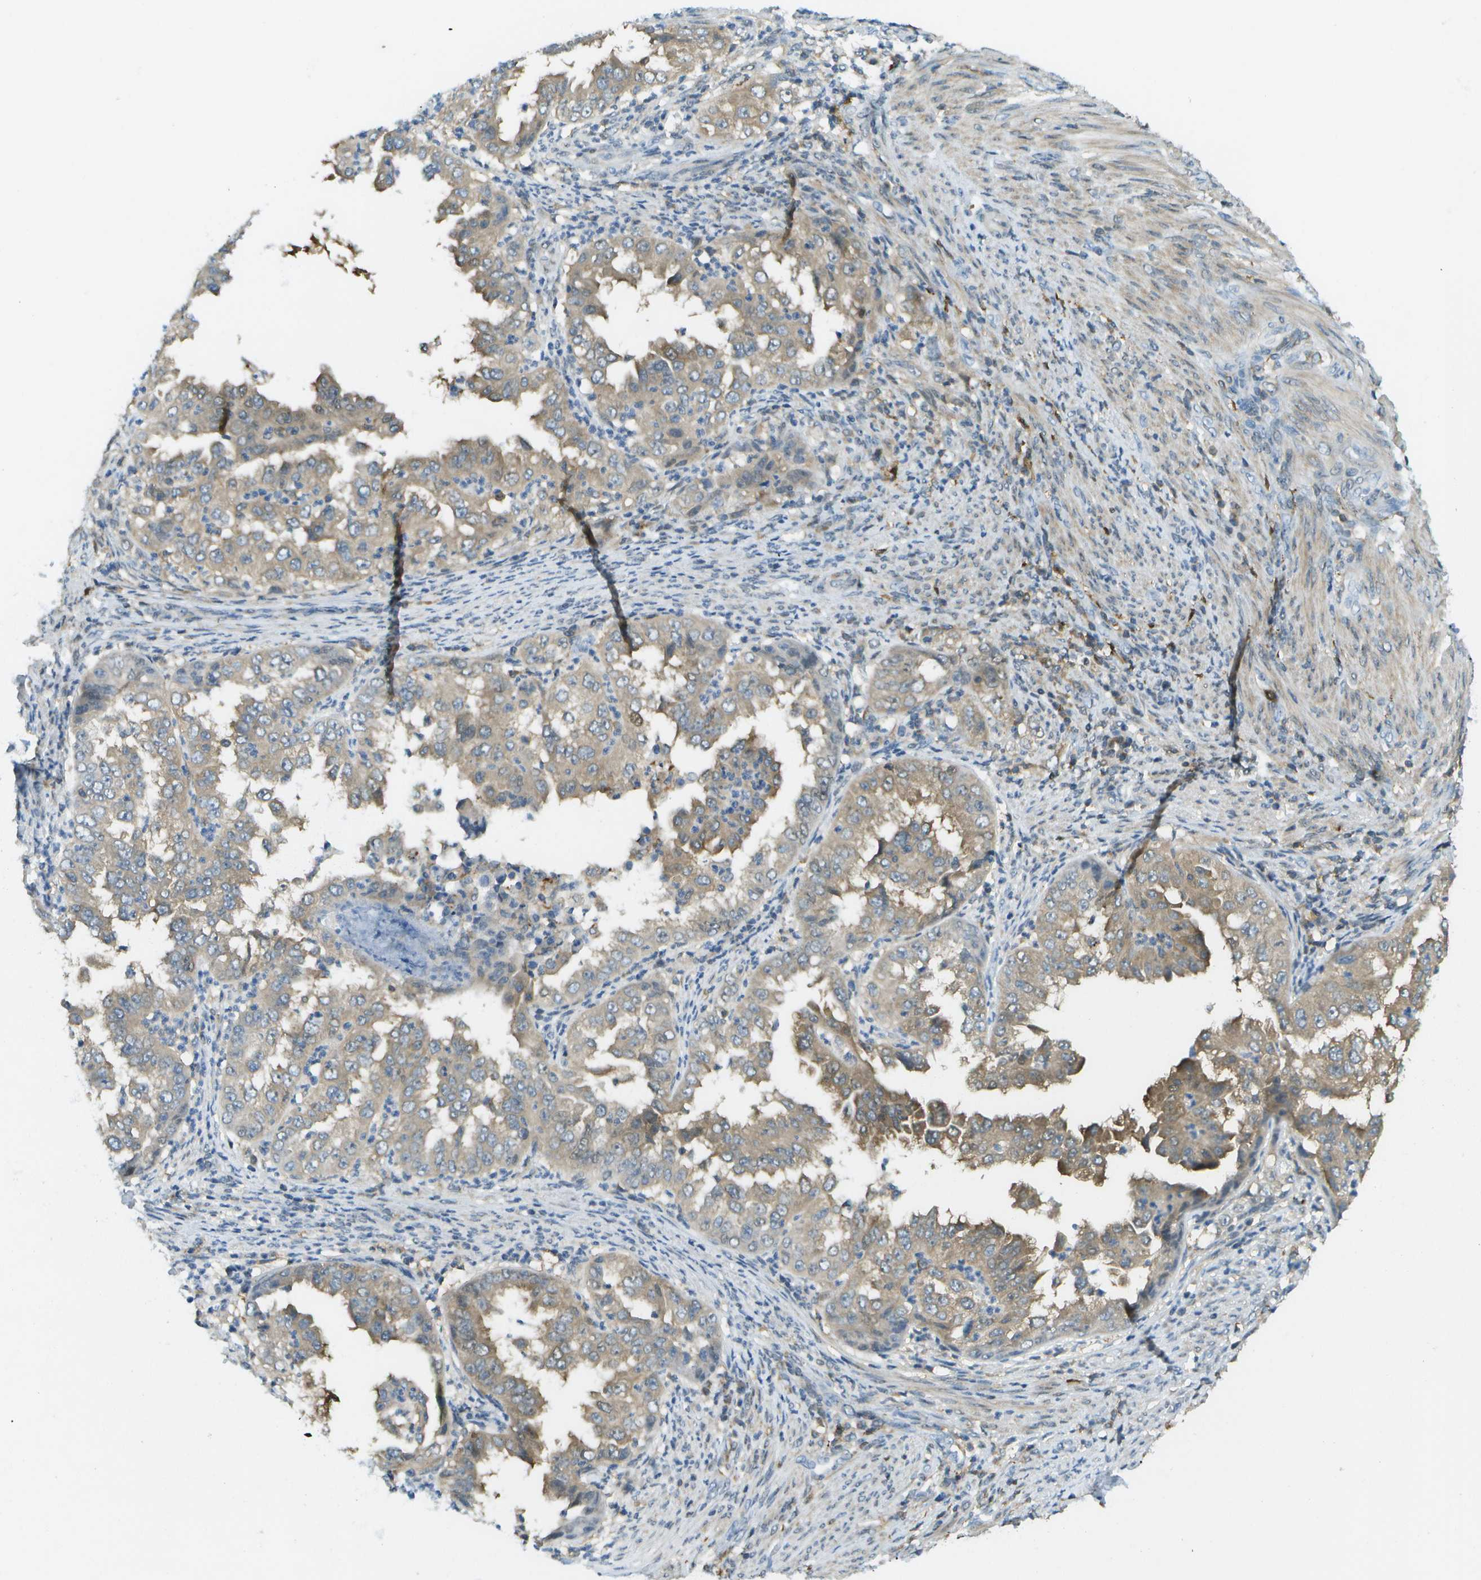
{"staining": {"intensity": "moderate", "quantity": ">75%", "location": "cytoplasmic/membranous"}, "tissue": "endometrial cancer", "cell_type": "Tumor cells", "image_type": "cancer", "snomed": [{"axis": "morphology", "description": "Adenocarcinoma, NOS"}, {"axis": "topography", "description": "Endometrium"}], "caption": "IHC of endometrial cancer reveals medium levels of moderate cytoplasmic/membranous positivity in approximately >75% of tumor cells.", "gene": "CDH23", "patient": {"sex": "female", "age": 85}}